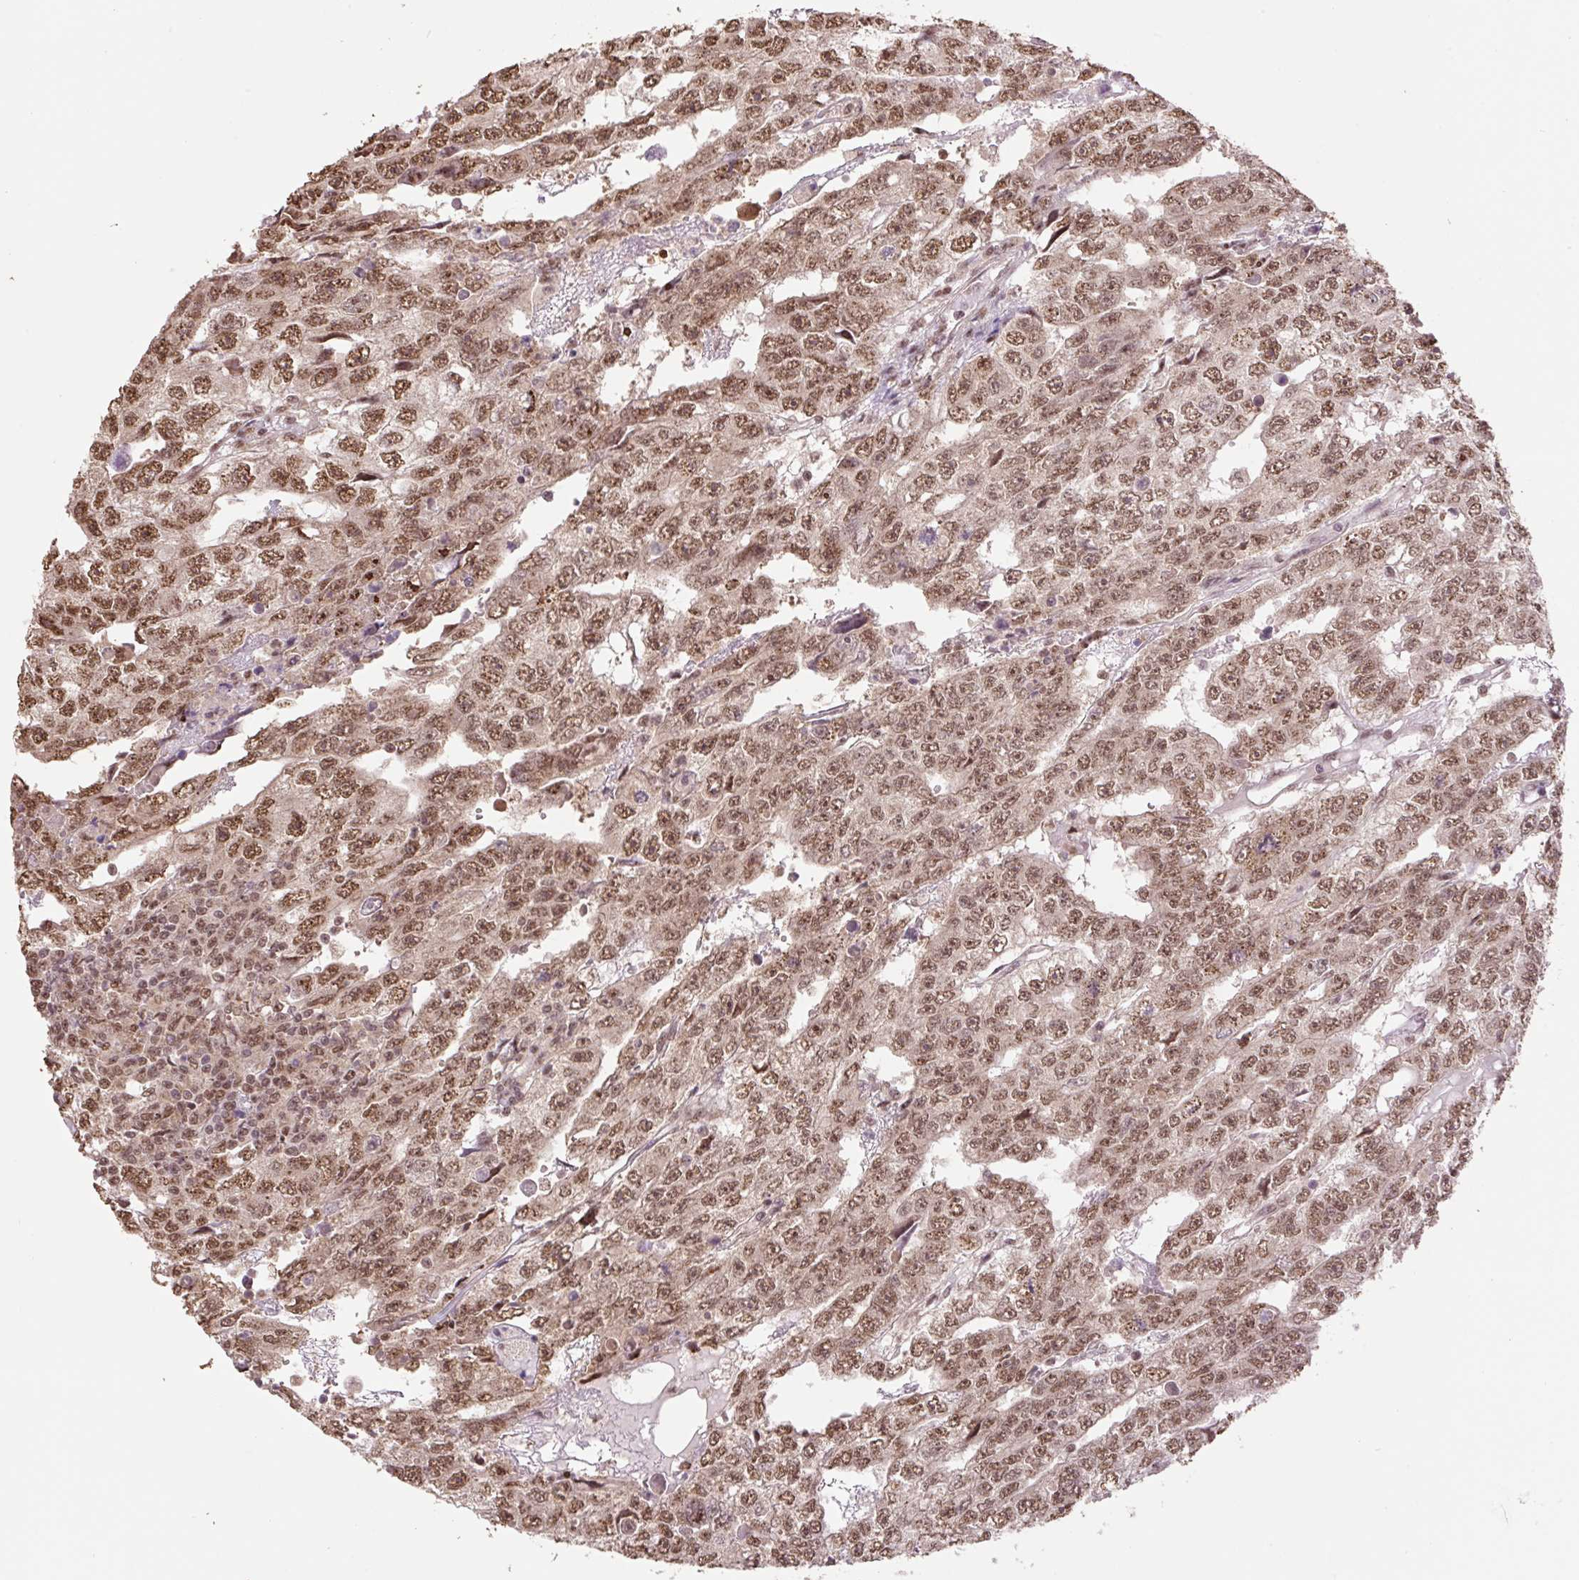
{"staining": {"intensity": "moderate", "quantity": ">75%", "location": "nuclear"}, "tissue": "testis cancer", "cell_type": "Tumor cells", "image_type": "cancer", "snomed": [{"axis": "morphology", "description": "Carcinoma, Embryonal, NOS"}, {"axis": "topography", "description": "Testis"}], "caption": "Immunohistochemistry image of testis cancer stained for a protein (brown), which shows medium levels of moderate nuclear positivity in about >75% of tumor cells.", "gene": "VPS25", "patient": {"sex": "male", "age": 20}}